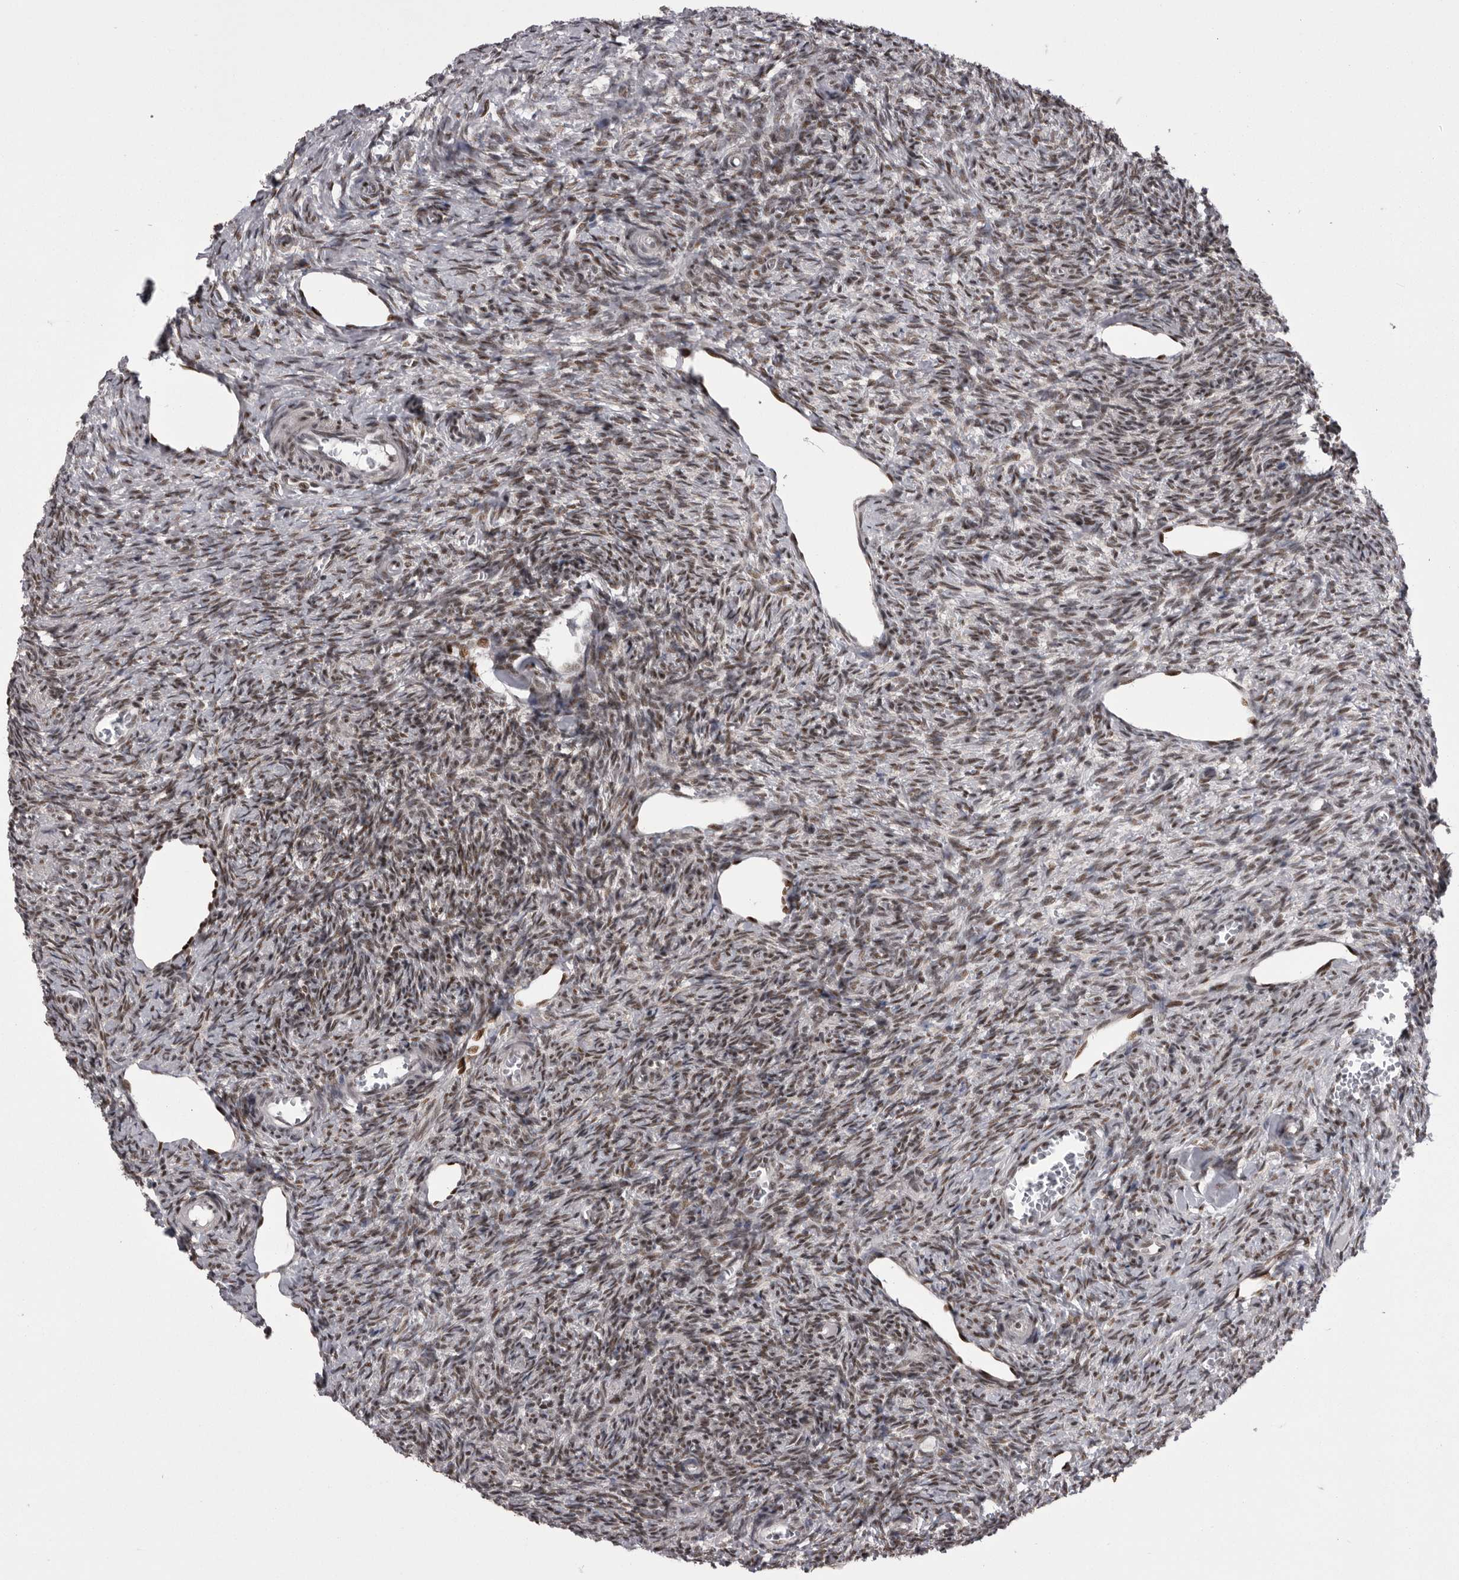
{"staining": {"intensity": "weak", "quantity": ">75%", "location": "nuclear"}, "tissue": "ovary", "cell_type": "Follicle cells", "image_type": "normal", "snomed": [{"axis": "morphology", "description": "Normal tissue, NOS"}, {"axis": "topography", "description": "Ovary"}], "caption": "Protein expression analysis of benign ovary exhibits weak nuclear staining in about >75% of follicle cells. (Stains: DAB (3,3'-diaminobenzidine) in brown, nuclei in blue, Microscopy: brightfield microscopy at high magnification).", "gene": "MEPCE", "patient": {"sex": "female", "age": 27}}